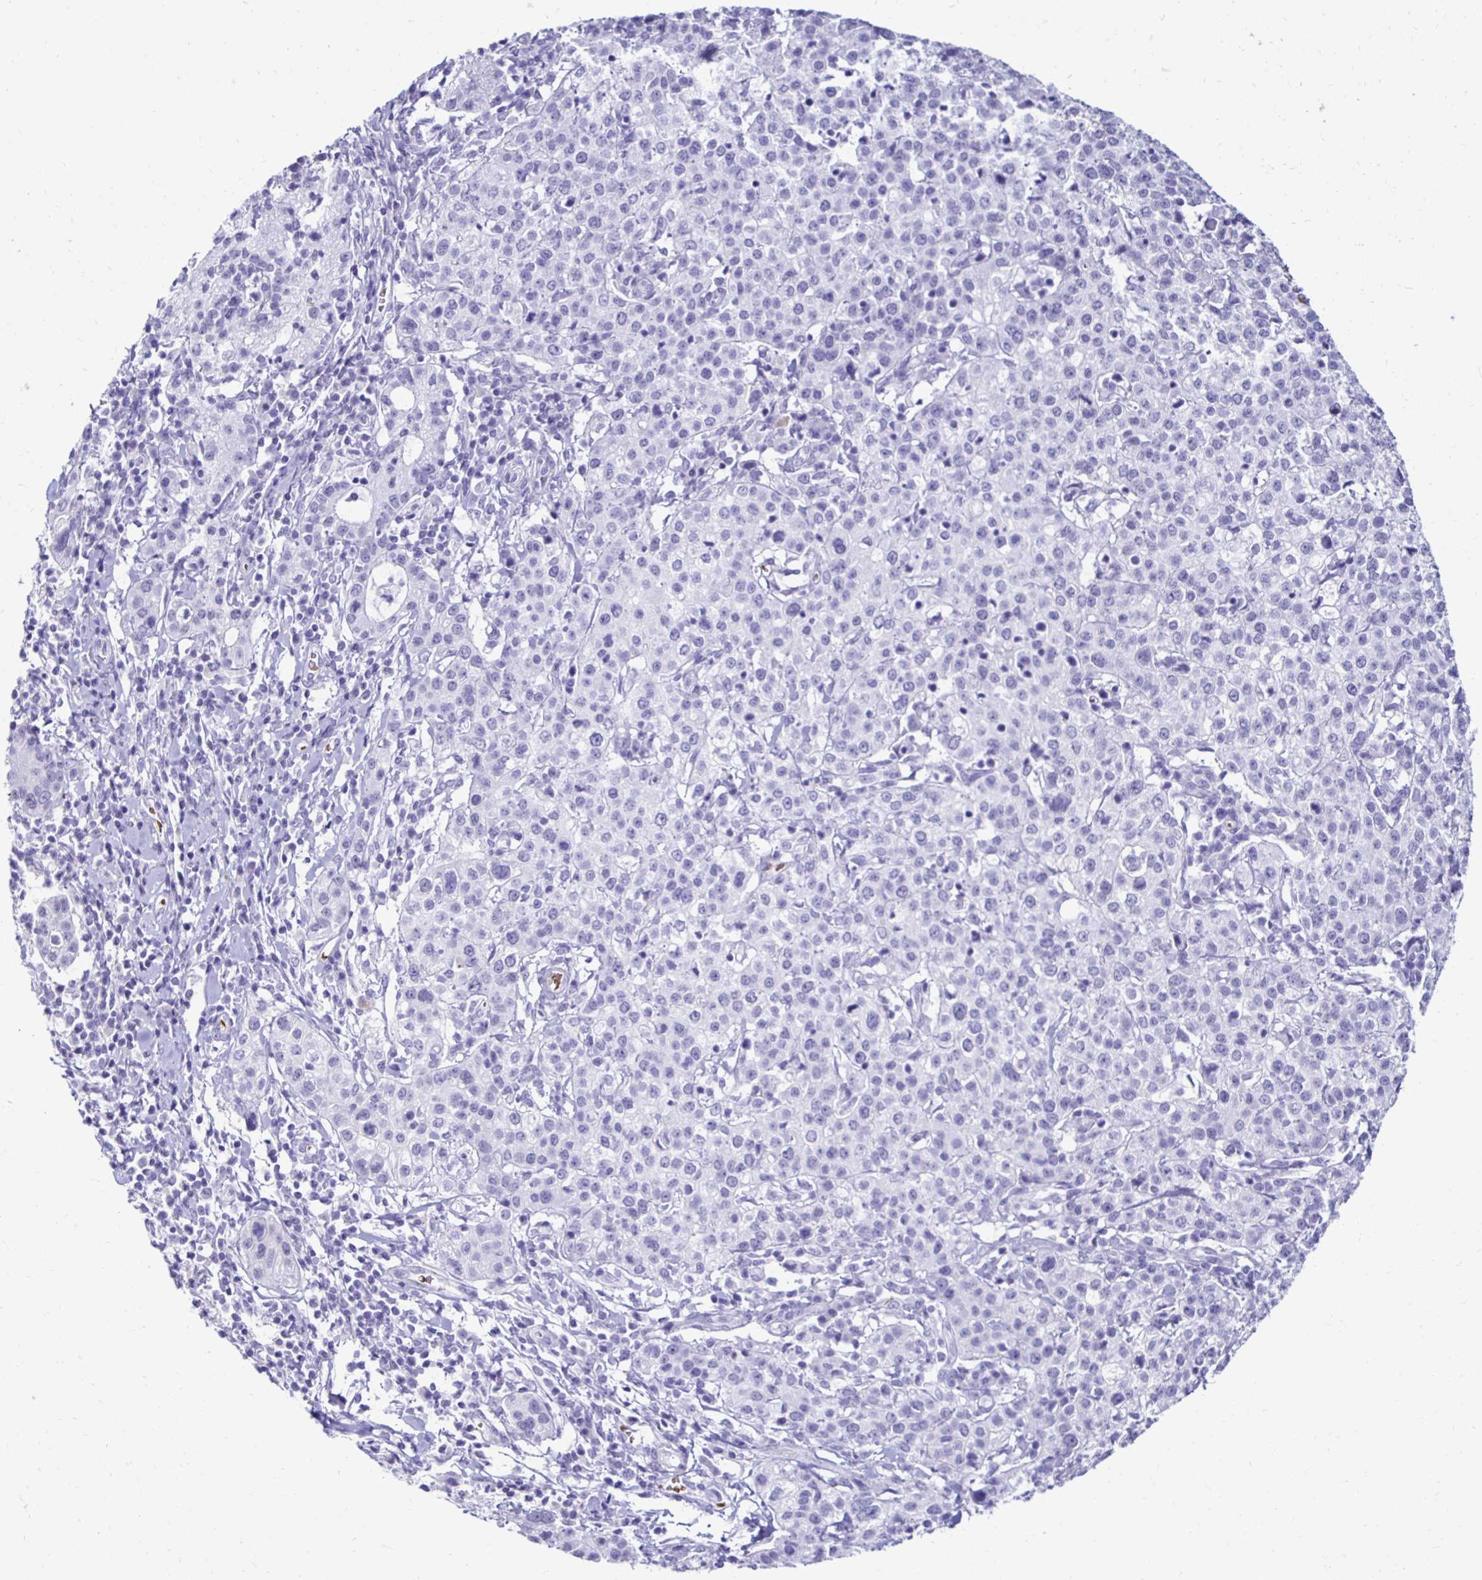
{"staining": {"intensity": "negative", "quantity": "none", "location": "none"}, "tissue": "cervical cancer", "cell_type": "Tumor cells", "image_type": "cancer", "snomed": [{"axis": "morphology", "description": "Normal tissue, NOS"}, {"axis": "morphology", "description": "Adenocarcinoma, NOS"}, {"axis": "topography", "description": "Cervix"}], "caption": "A high-resolution histopathology image shows immunohistochemistry (IHC) staining of cervical cancer, which demonstrates no significant expression in tumor cells.", "gene": "RHBDL3", "patient": {"sex": "female", "age": 44}}